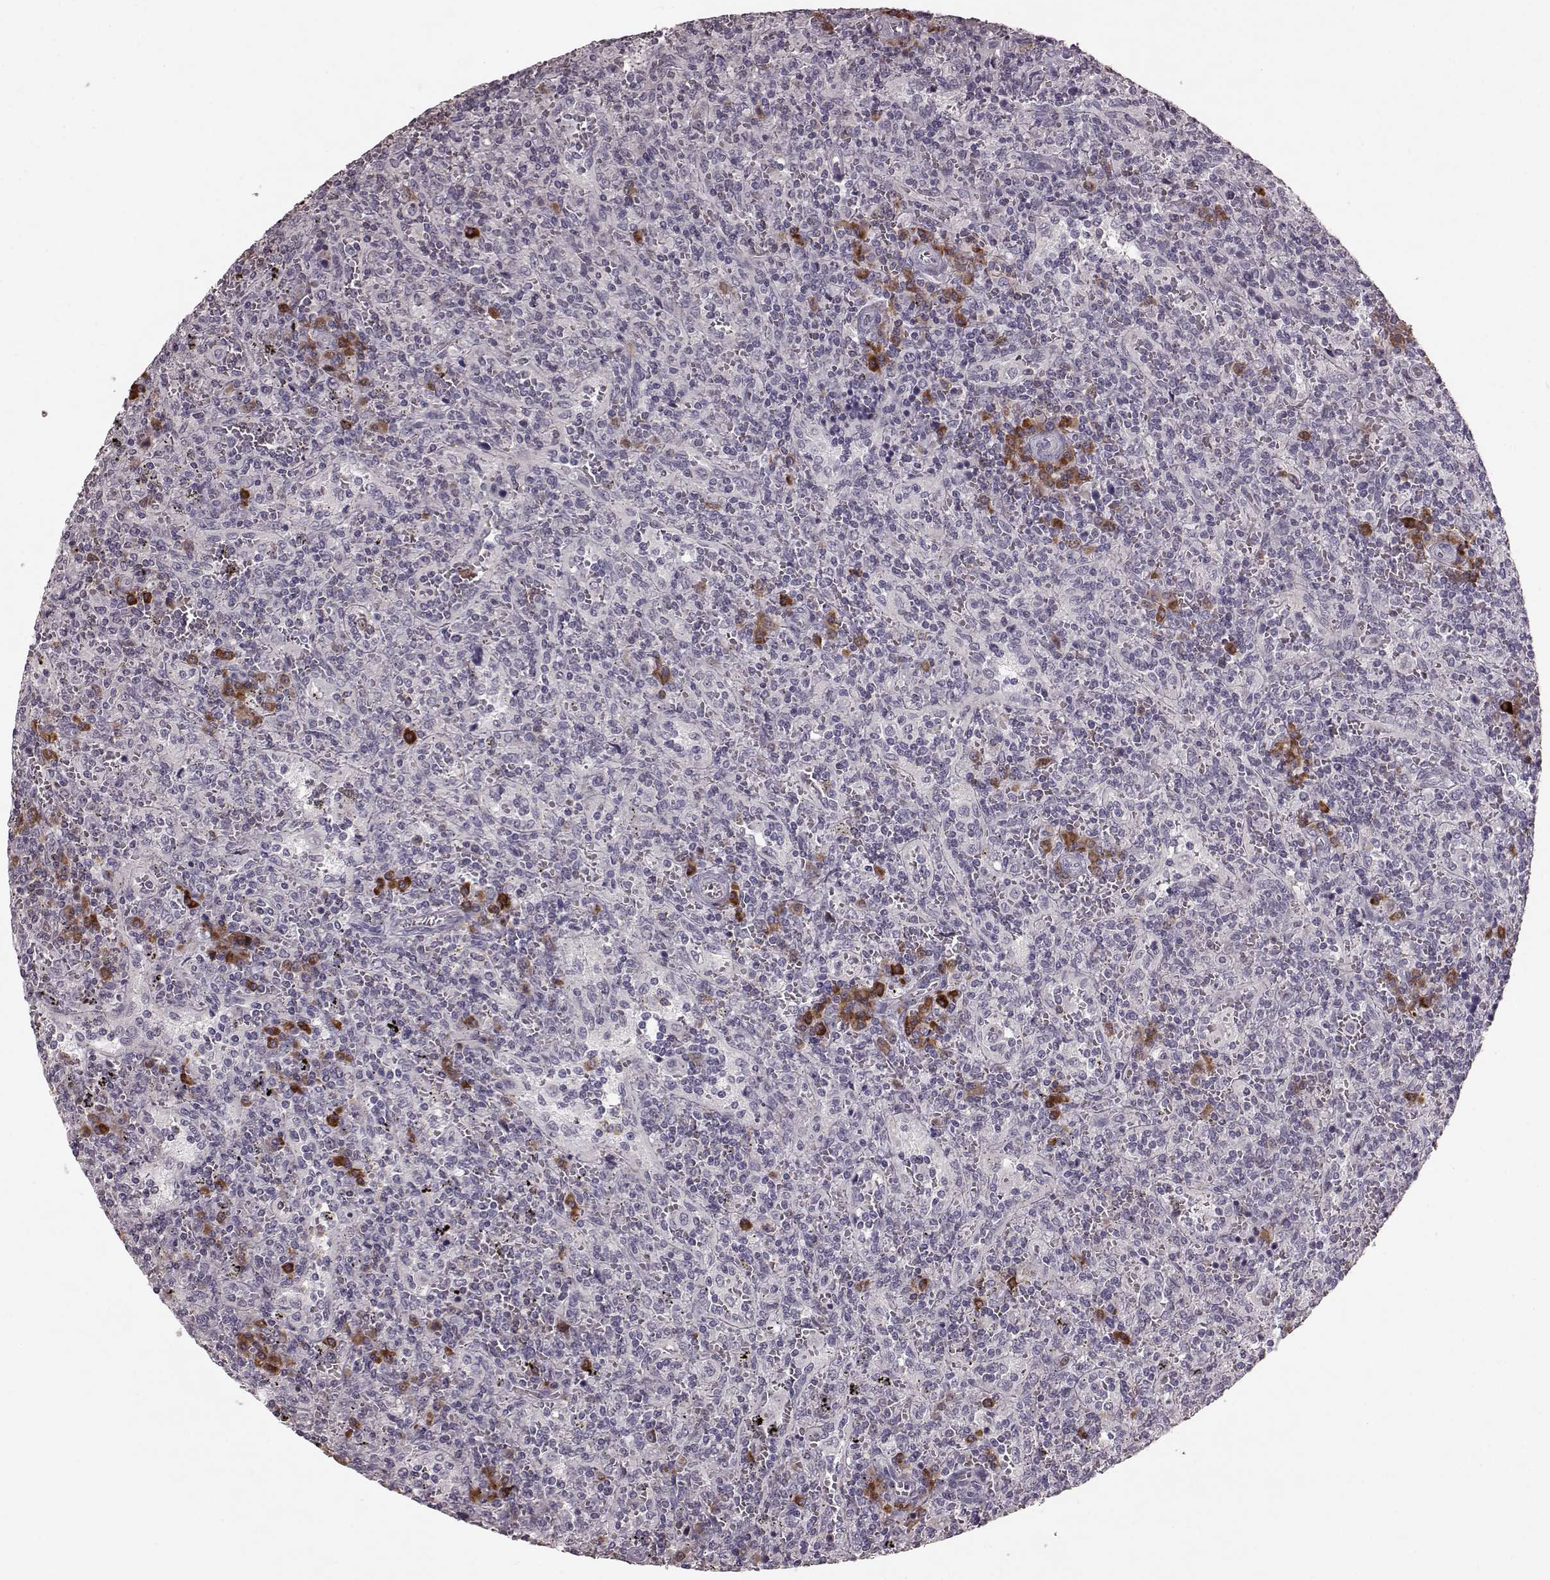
{"staining": {"intensity": "negative", "quantity": "none", "location": "none"}, "tissue": "lymphoma", "cell_type": "Tumor cells", "image_type": "cancer", "snomed": [{"axis": "morphology", "description": "Malignant lymphoma, non-Hodgkin's type, Low grade"}, {"axis": "topography", "description": "Spleen"}], "caption": "Image shows no significant protein positivity in tumor cells of lymphoma.", "gene": "CD28", "patient": {"sex": "male", "age": 62}}